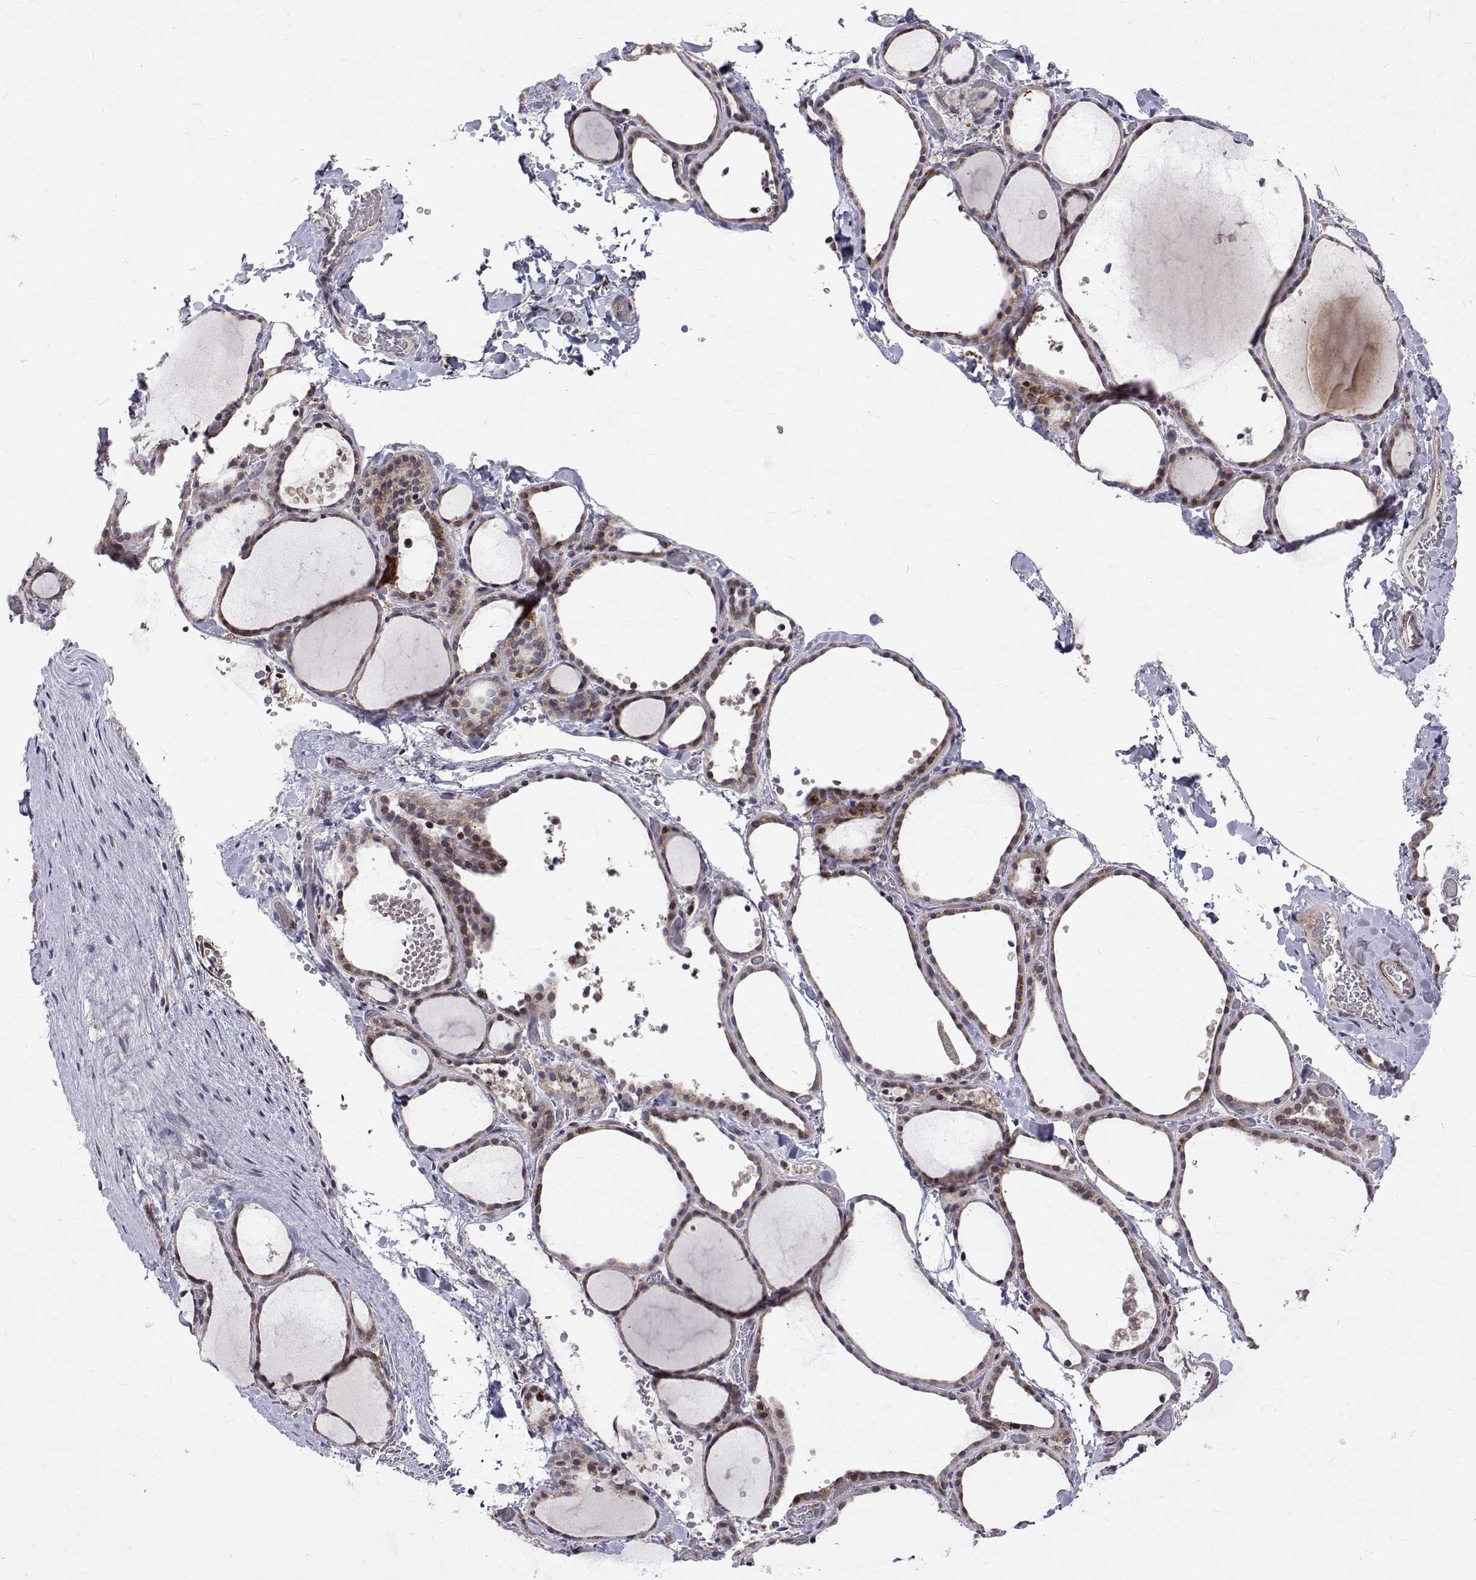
{"staining": {"intensity": "weak", "quantity": "25%-75%", "location": "cytoplasmic/membranous"}, "tissue": "thyroid gland", "cell_type": "Glandular cells", "image_type": "normal", "snomed": [{"axis": "morphology", "description": "Normal tissue, NOS"}, {"axis": "topography", "description": "Thyroid gland"}], "caption": "Human thyroid gland stained for a protein (brown) demonstrates weak cytoplasmic/membranous positive expression in approximately 25%-75% of glandular cells.", "gene": "ALKBH8", "patient": {"sex": "female", "age": 36}}